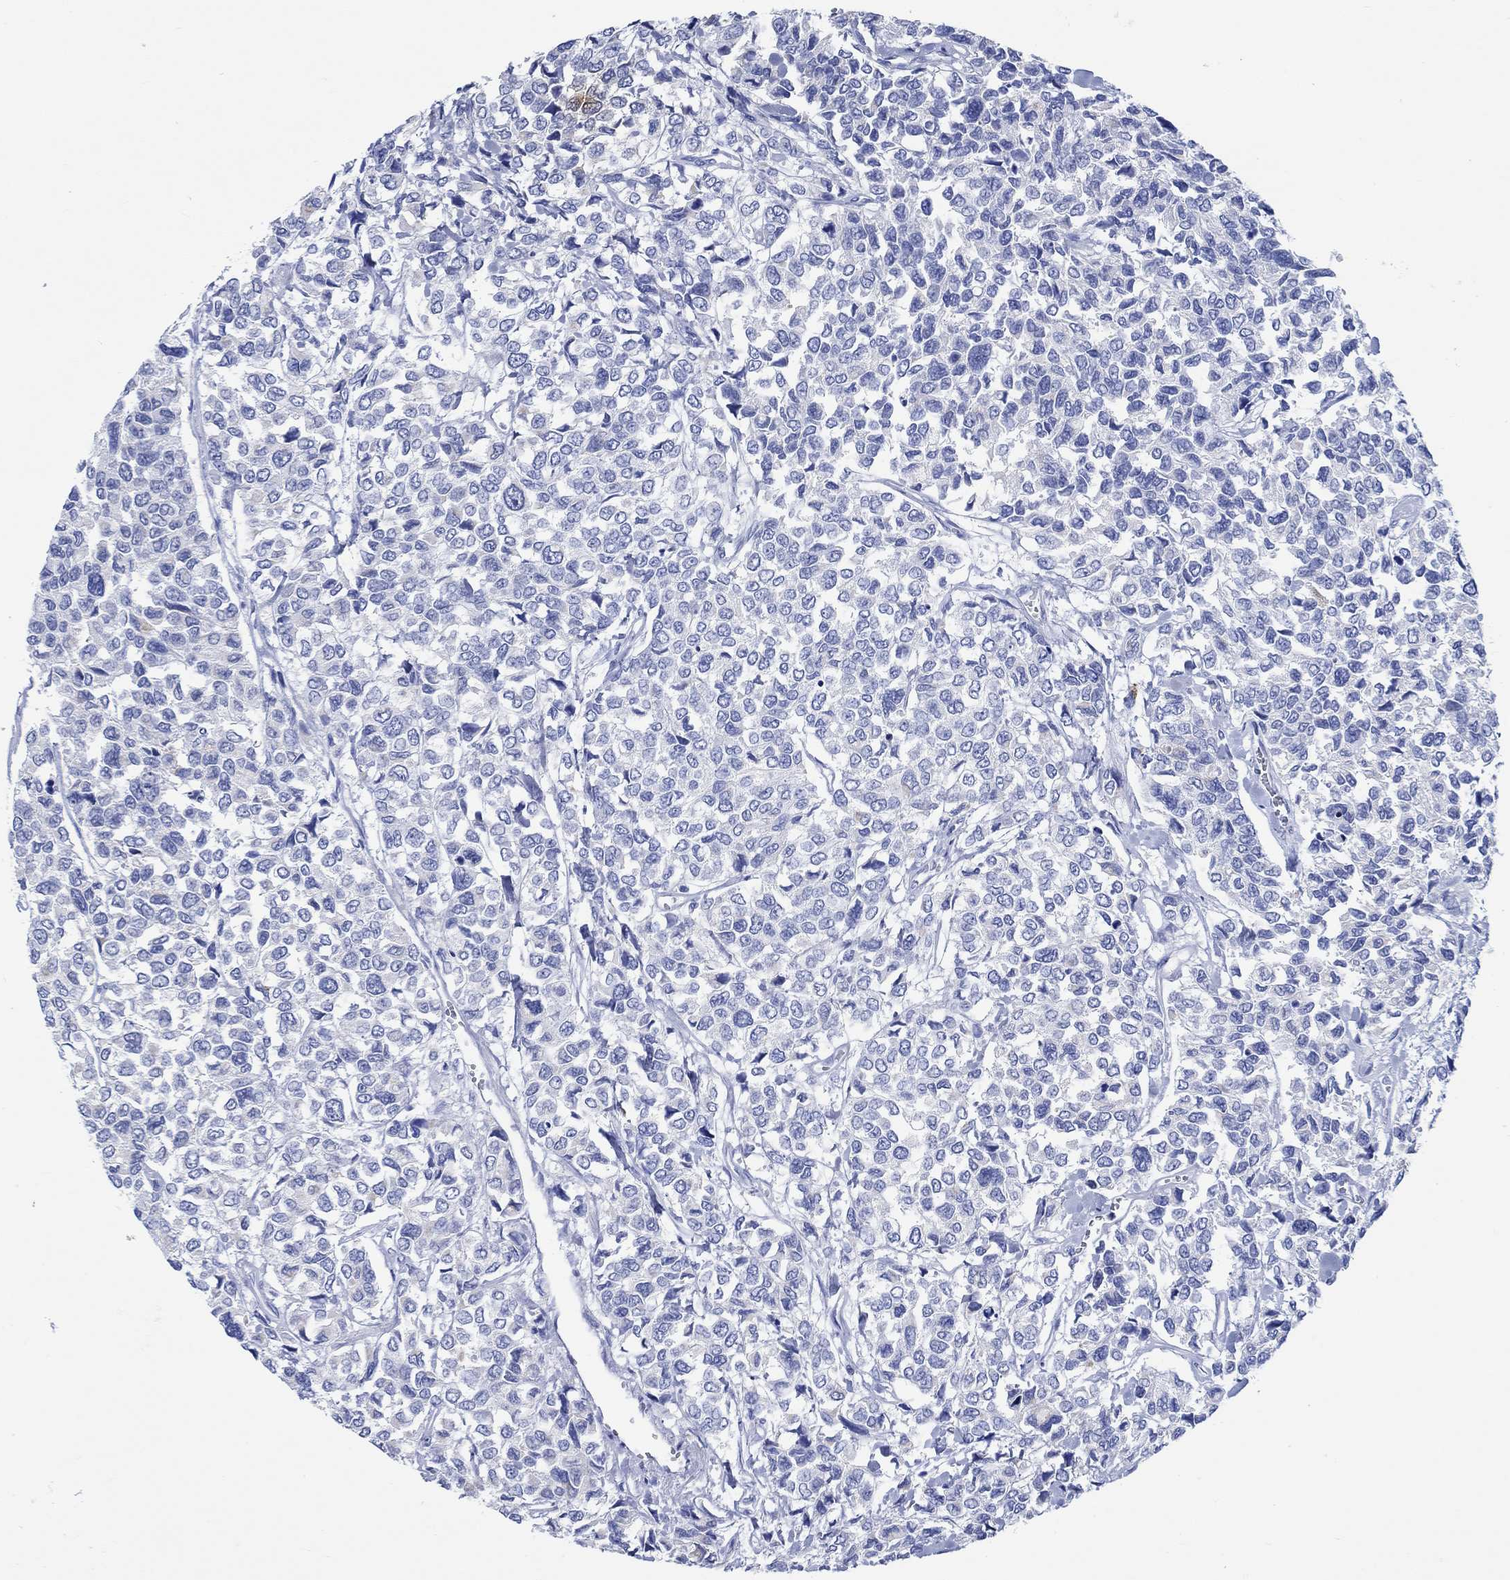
{"staining": {"intensity": "negative", "quantity": "none", "location": "none"}, "tissue": "urothelial cancer", "cell_type": "Tumor cells", "image_type": "cancer", "snomed": [{"axis": "morphology", "description": "Urothelial carcinoma, High grade"}, {"axis": "topography", "description": "Urinary bladder"}], "caption": "The photomicrograph demonstrates no staining of tumor cells in urothelial cancer.", "gene": "CPLX2", "patient": {"sex": "male", "age": 77}}